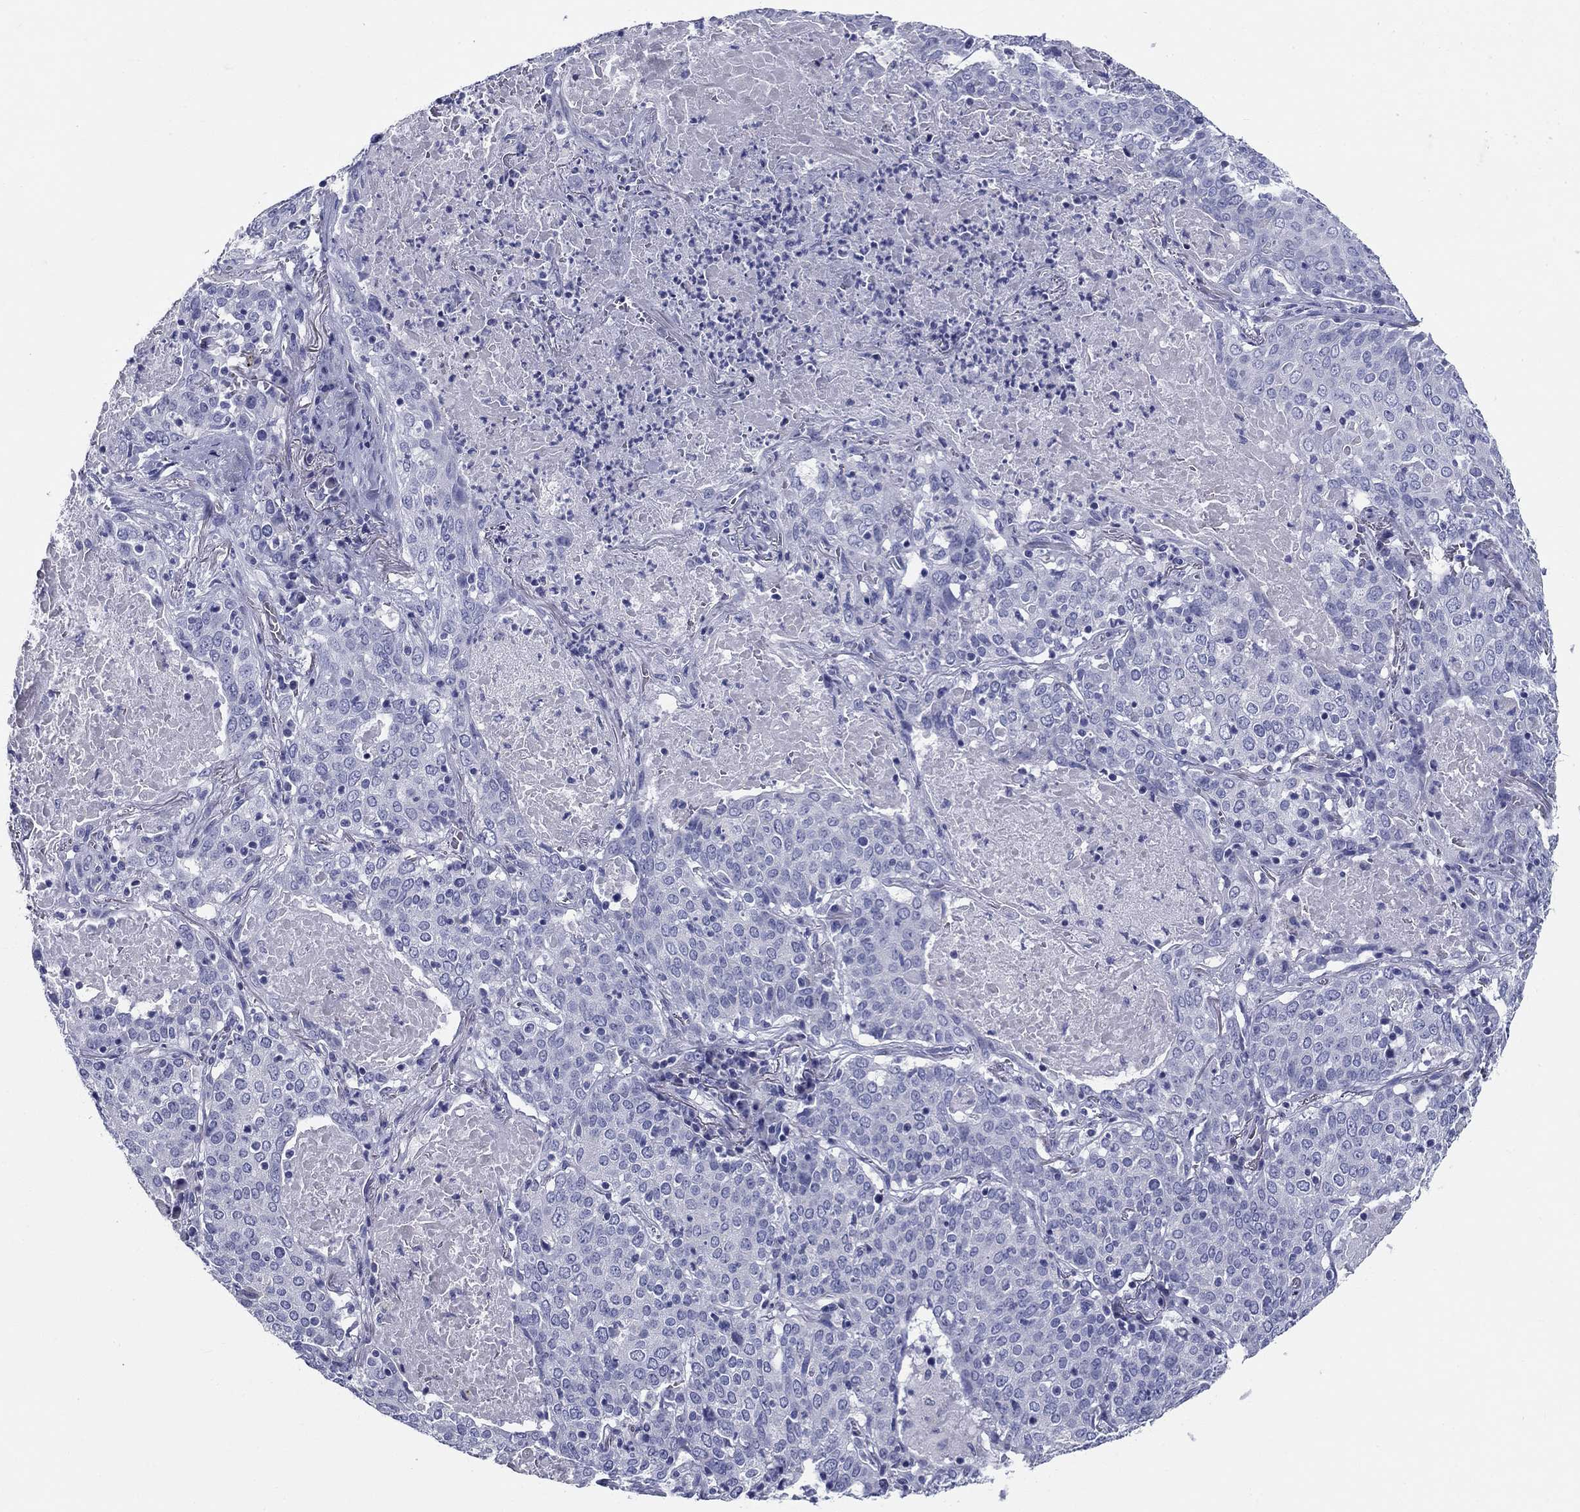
{"staining": {"intensity": "negative", "quantity": "none", "location": "none"}, "tissue": "lung cancer", "cell_type": "Tumor cells", "image_type": "cancer", "snomed": [{"axis": "morphology", "description": "Squamous cell carcinoma, NOS"}, {"axis": "topography", "description": "Lung"}], "caption": "Human squamous cell carcinoma (lung) stained for a protein using immunohistochemistry (IHC) shows no expression in tumor cells.", "gene": "UPB1", "patient": {"sex": "male", "age": 82}}